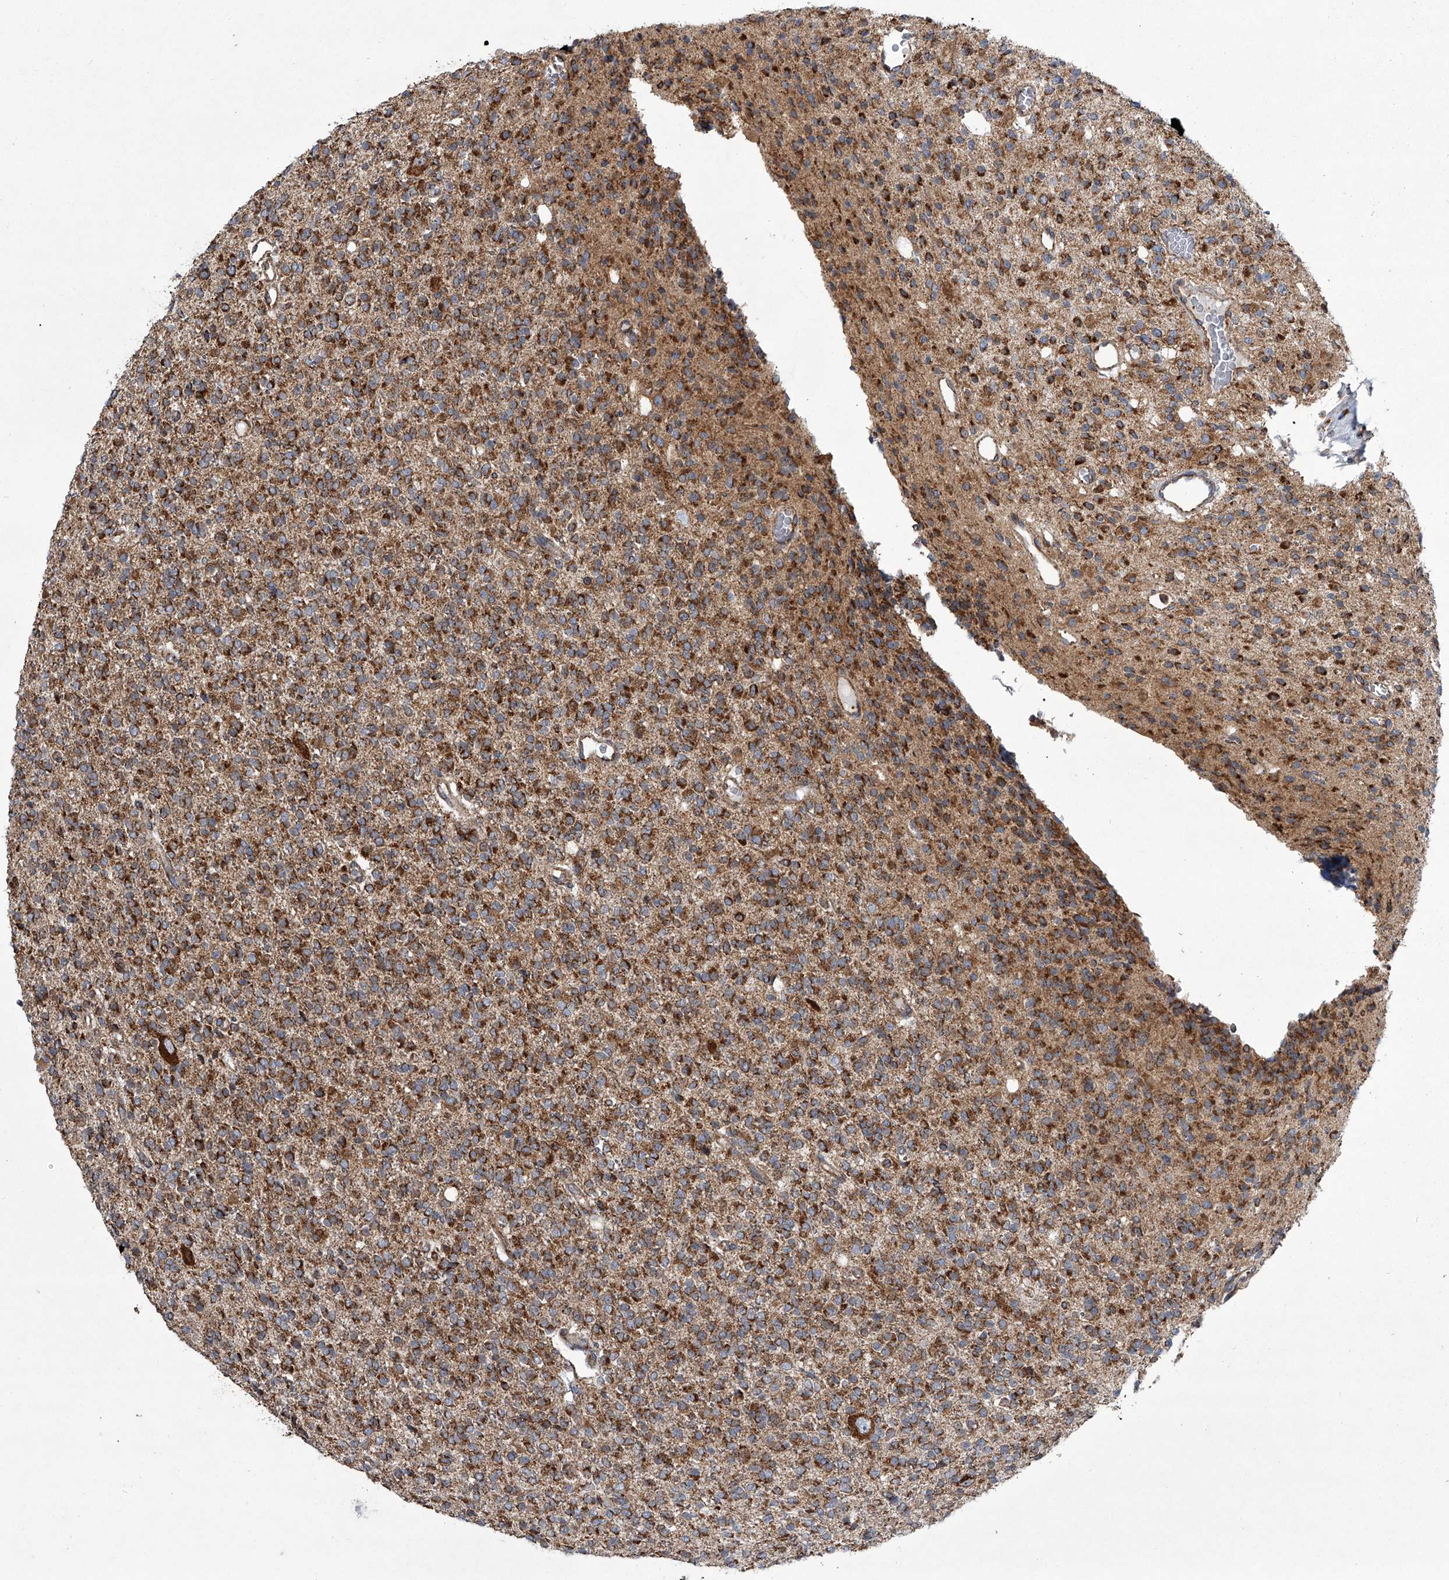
{"staining": {"intensity": "moderate", "quantity": ">75%", "location": "cytoplasmic/membranous"}, "tissue": "glioma", "cell_type": "Tumor cells", "image_type": "cancer", "snomed": [{"axis": "morphology", "description": "Glioma, malignant, High grade"}, {"axis": "topography", "description": "Brain"}], "caption": "A brown stain shows moderate cytoplasmic/membranous staining of a protein in glioma tumor cells.", "gene": "ZC3H15", "patient": {"sex": "male", "age": 34}}